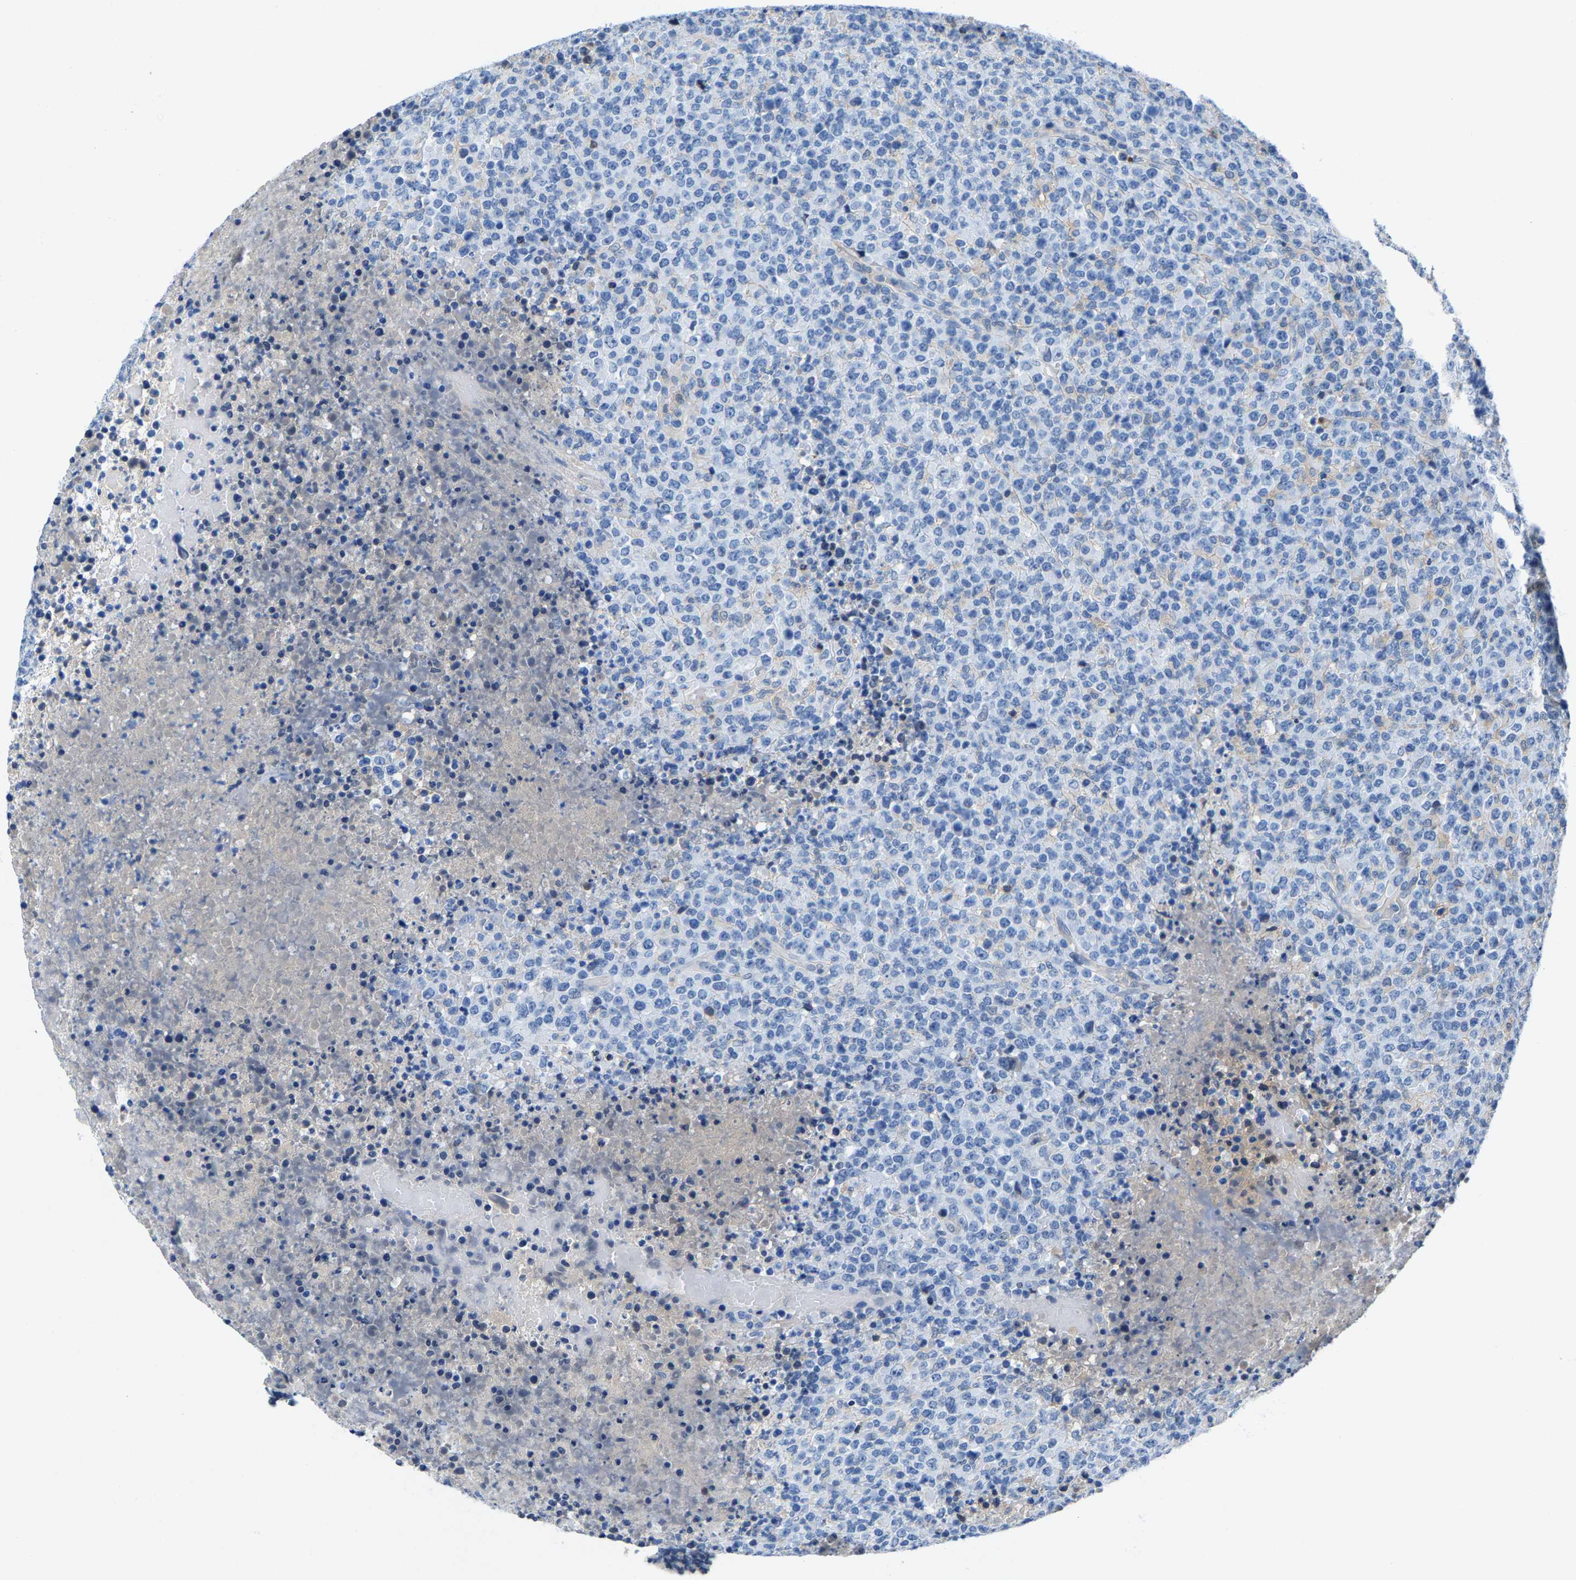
{"staining": {"intensity": "negative", "quantity": "none", "location": "none"}, "tissue": "lymphoma", "cell_type": "Tumor cells", "image_type": "cancer", "snomed": [{"axis": "morphology", "description": "Malignant lymphoma, non-Hodgkin's type, High grade"}, {"axis": "topography", "description": "Lymph node"}], "caption": "Human high-grade malignant lymphoma, non-Hodgkin's type stained for a protein using immunohistochemistry (IHC) shows no expression in tumor cells.", "gene": "SSH3", "patient": {"sex": "male", "age": 13}}